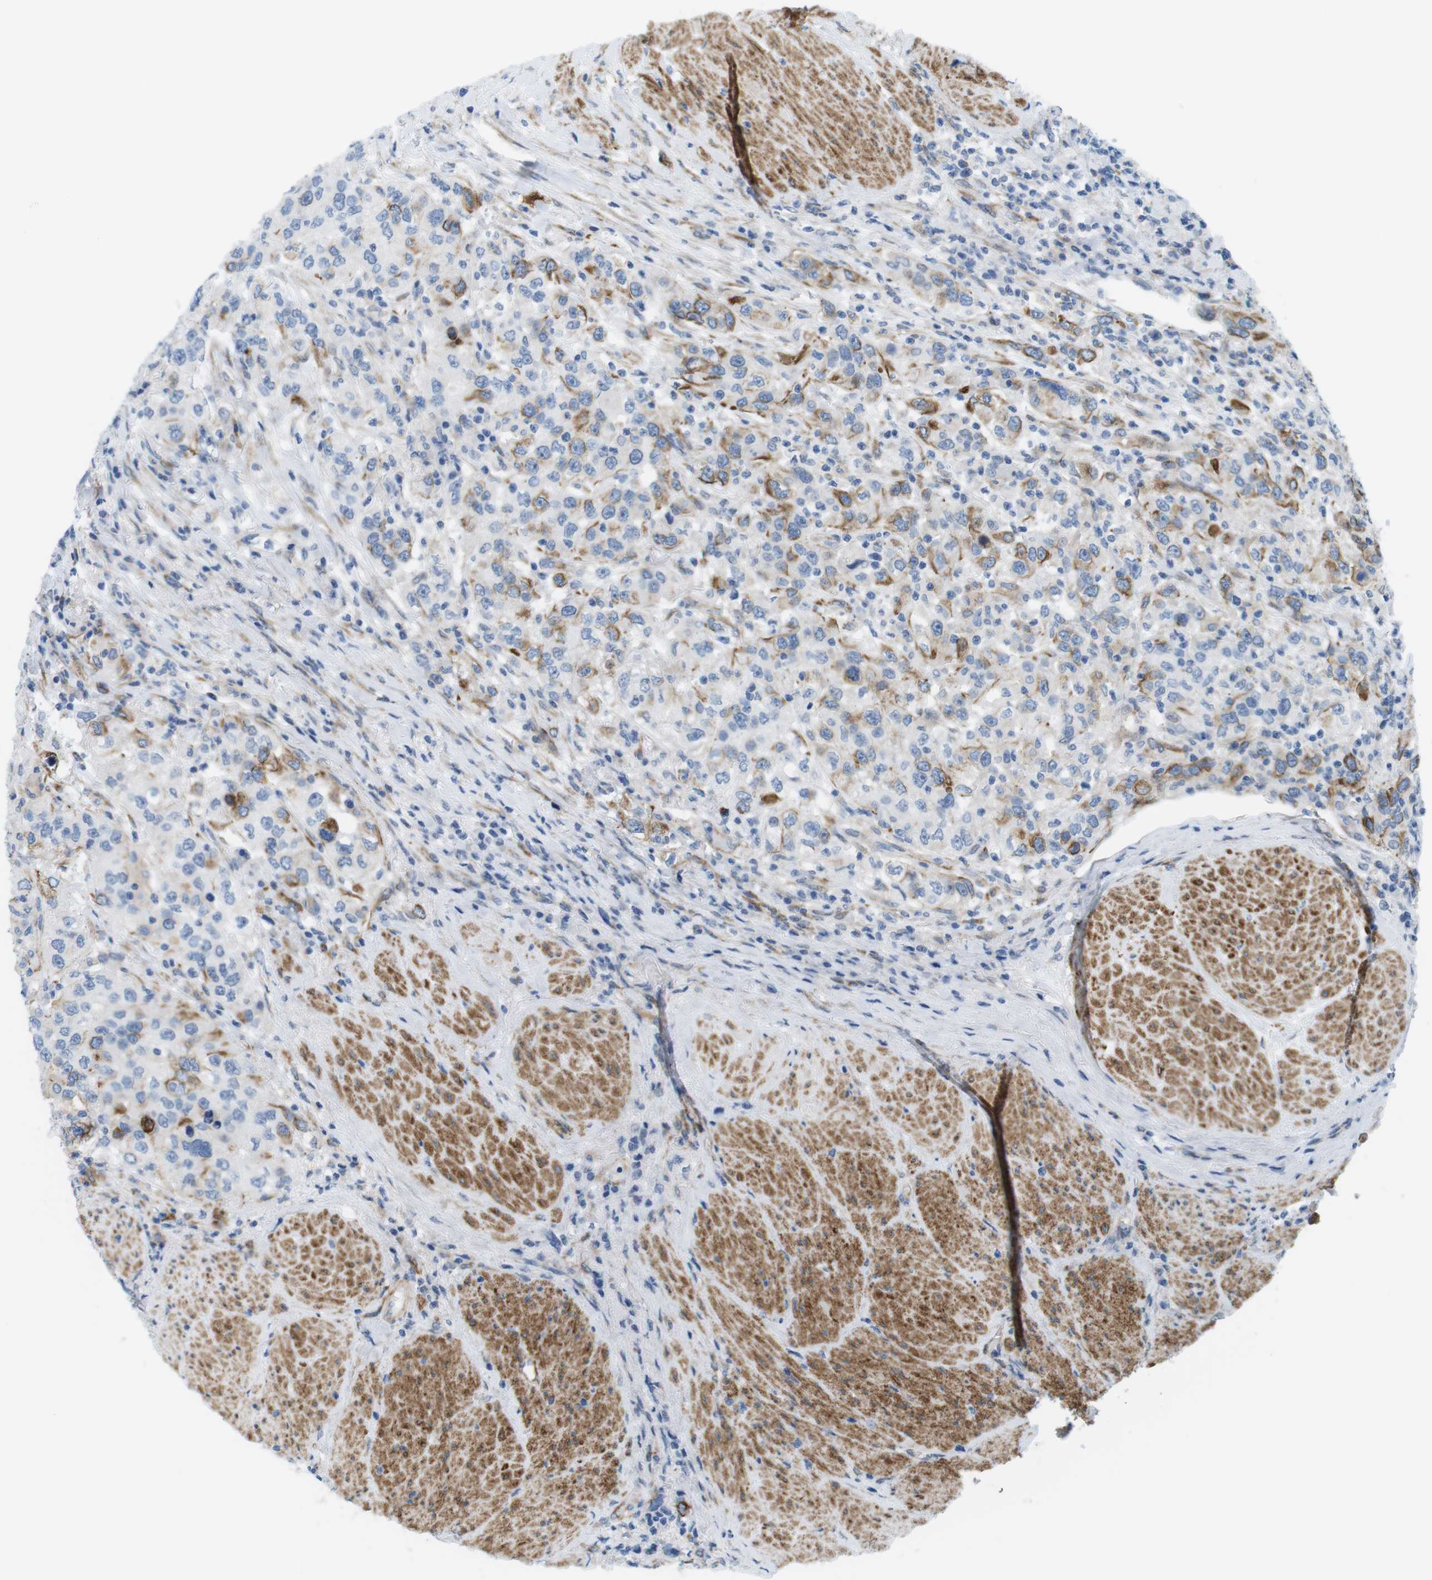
{"staining": {"intensity": "moderate", "quantity": "<25%", "location": "cytoplasmic/membranous"}, "tissue": "urothelial cancer", "cell_type": "Tumor cells", "image_type": "cancer", "snomed": [{"axis": "morphology", "description": "Urothelial carcinoma, High grade"}, {"axis": "topography", "description": "Urinary bladder"}], "caption": "About <25% of tumor cells in human high-grade urothelial carcinoma display moderate cytoplasmic/membranous protein staining as visualized by brown immunohistochemical staining.", "gene": "MYH9", "patient": {"sex": "female", "age": 80}}